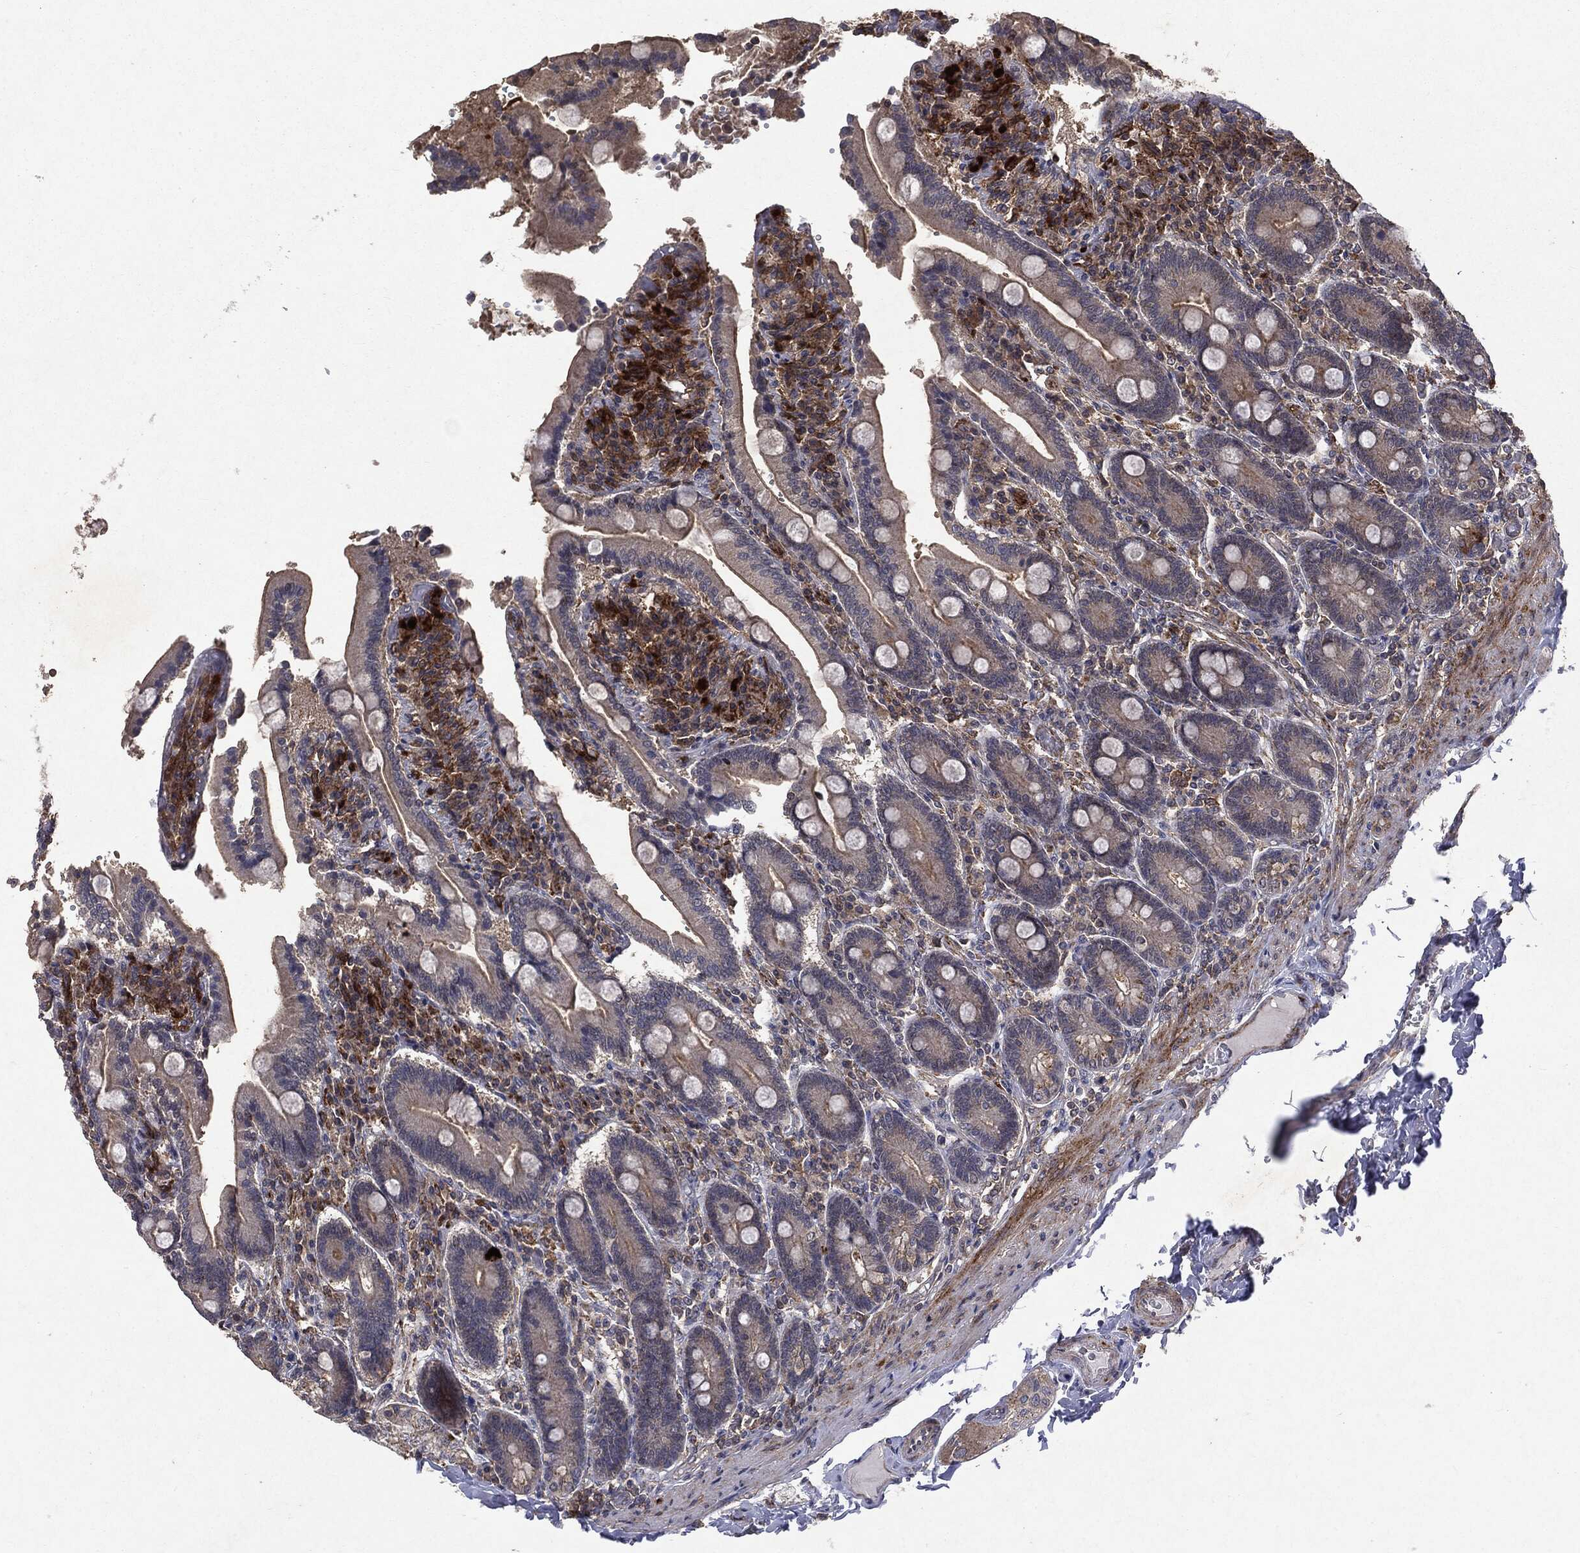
{"staining": {"intensity": "weak", "quantity": "25%-75%", "location": "cytoplasmic/membranous"}, "tissue": "duodenum", "cell_type": "Glandular cells", "image_type": "normal", "snomed": [{"axis": "morphology", "description": "Normal tissue, NOS"}, {"axis": "topography", "description": "Duodenum"}], "caption": "This histopathology image shows IHC staining of unremarkable human duodenum, with low weak cytoplasmic/membranous expression in about 25%-75% of glandular cells.", "gene": "PTEN", "patient": {"sex": "female", "age": 62}}